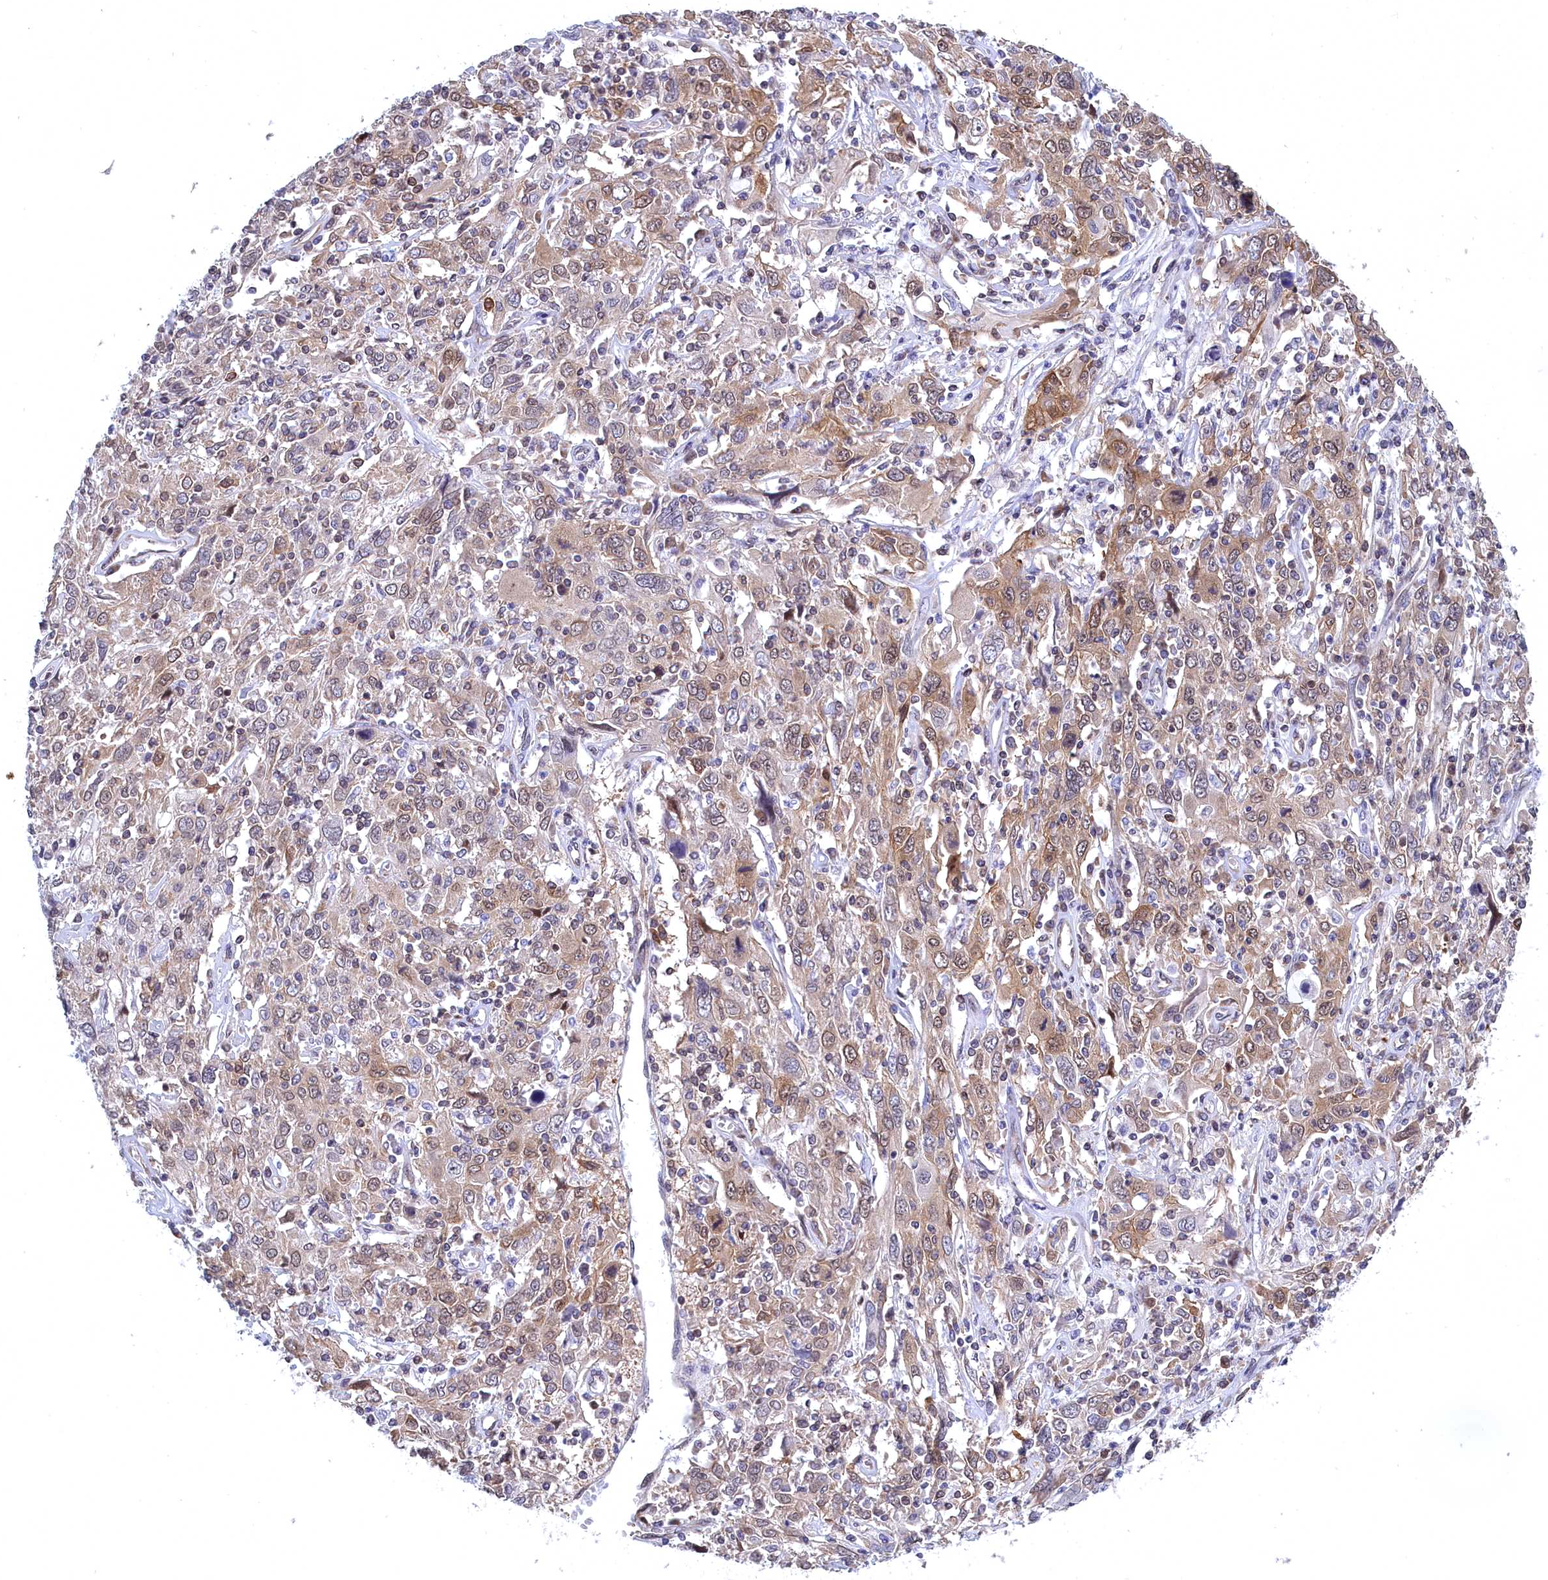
{"staining": {"intensity": "moderate", "quantity": "25%-75%", "location": "cytoplasmic/membranous,nuclear"}, "tissue": "cervical cancer", "cell_type": "Tumor cells", "image_type": "cancer", "snomed": [{"axis": "morphology", "description": "Squamous cell carcinoma, NOS"}, {"axis": "topography", "description": "Cervix"}], "caption": "Moderate cytoplasmic/membranous and nuclear staining for a protein is present in about 25%-75% of tumor cells of squamous cell carcinoma (cervical) using immunohistochemistry.", "gene": "NAA10", "patient": {"sex": "female", "age": 46}}